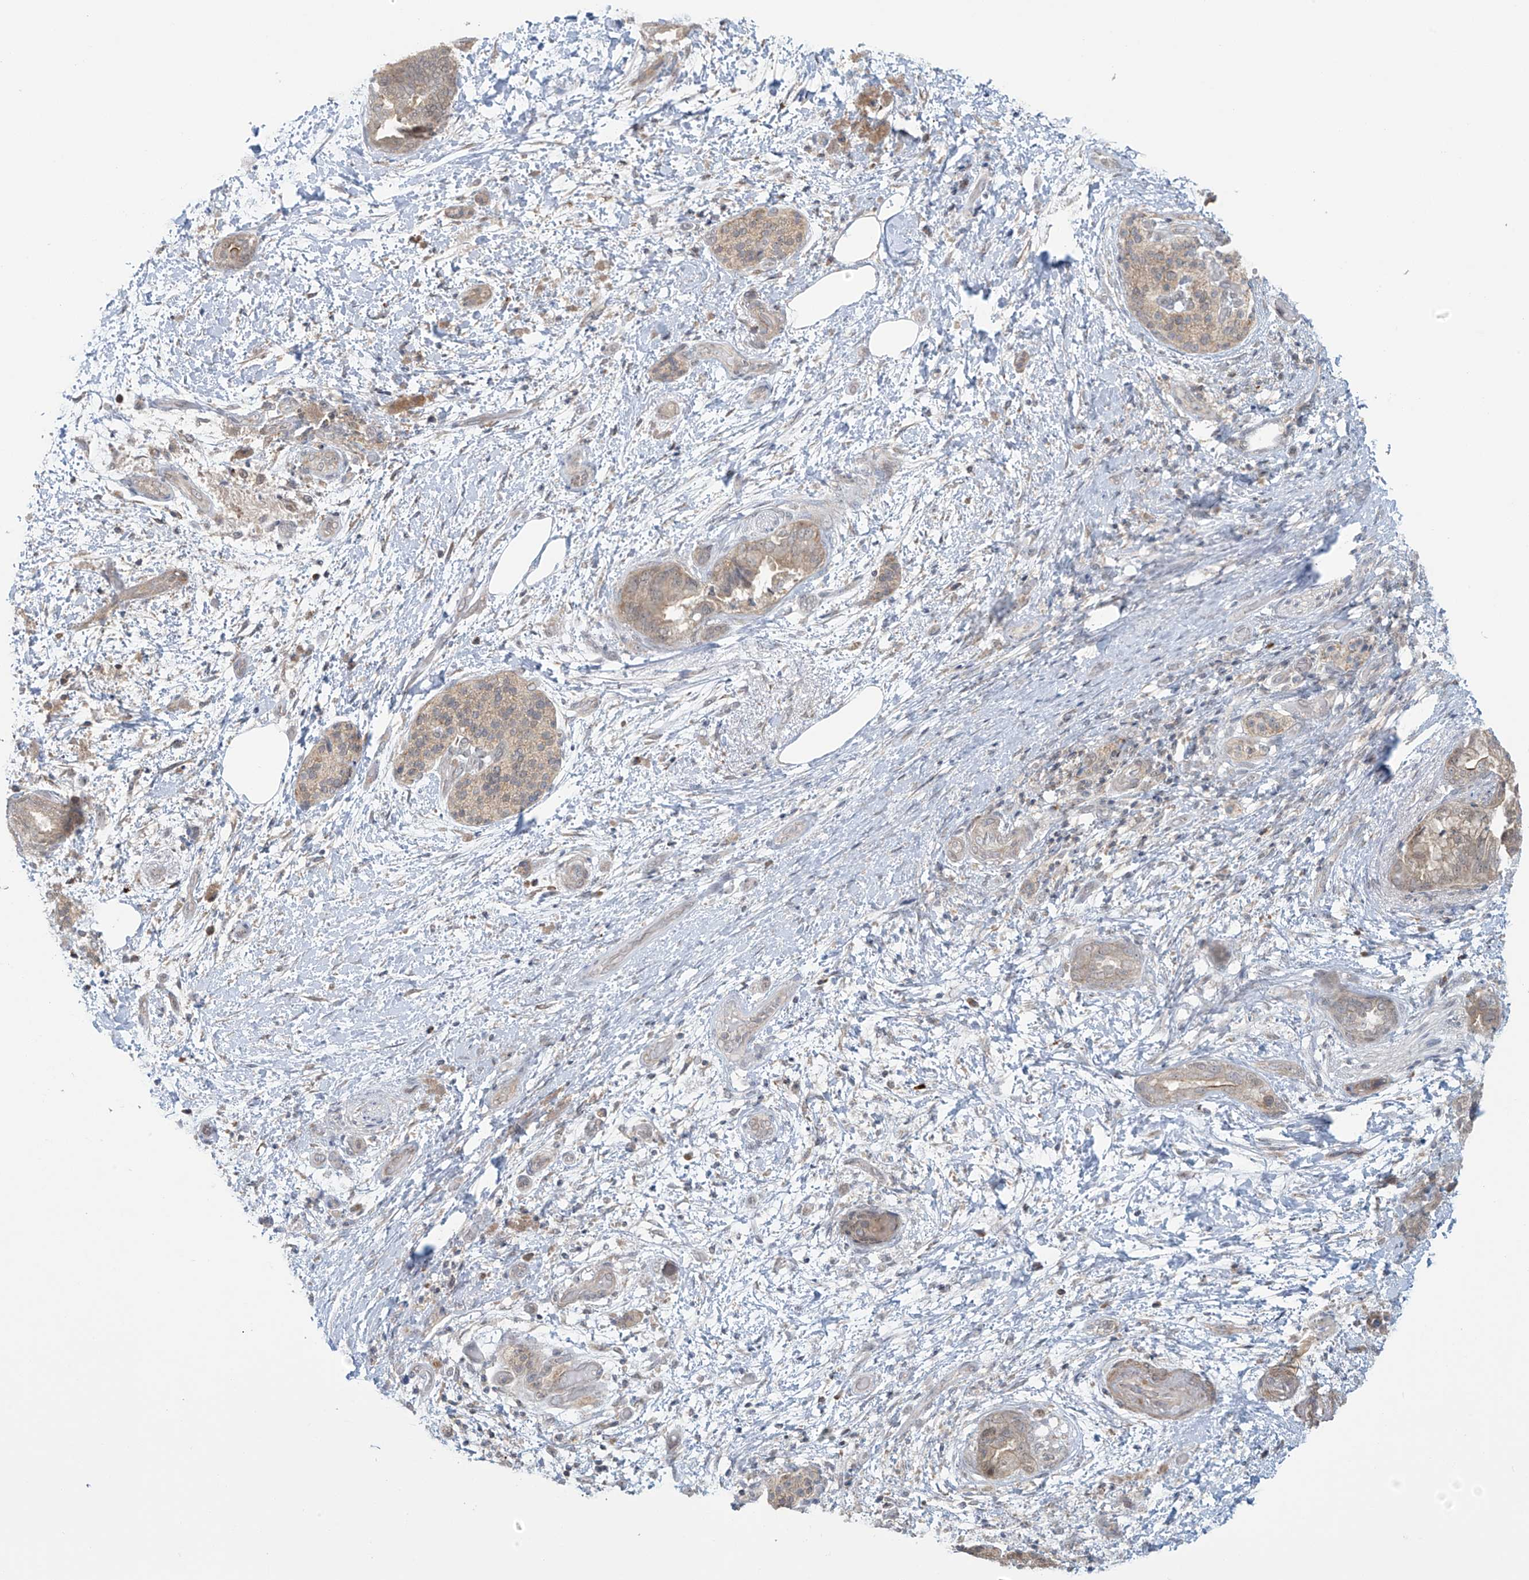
{"staining": {"intensity": "weak", "quantity": "25%-75%", "location": "cytoplasmic/membranous"}, "tissue": "pancreatic cancer", "cell_type": "Tumor cells", "image_type": "cancer", "snomed": [{"axis": "morphology", "description": "Normal tissue, NOS"}, {"axis": "morphology", "description": "Adenocarcinoma, NOS"}, {"axis": "topography", "description": "Pancreas"}, {"axis": "topography", "description": "Peripheral nerve tissue"}], "caption": "Human pancreatic cancer (adenocarcinoma) stained for a protein (brown) reveals weak cytoplasmic/membranous positive positivity in approximately 25%-75% of tumor cells.", "gene": "HDDC2", "patient": {"sex": "female", "age": 63}}